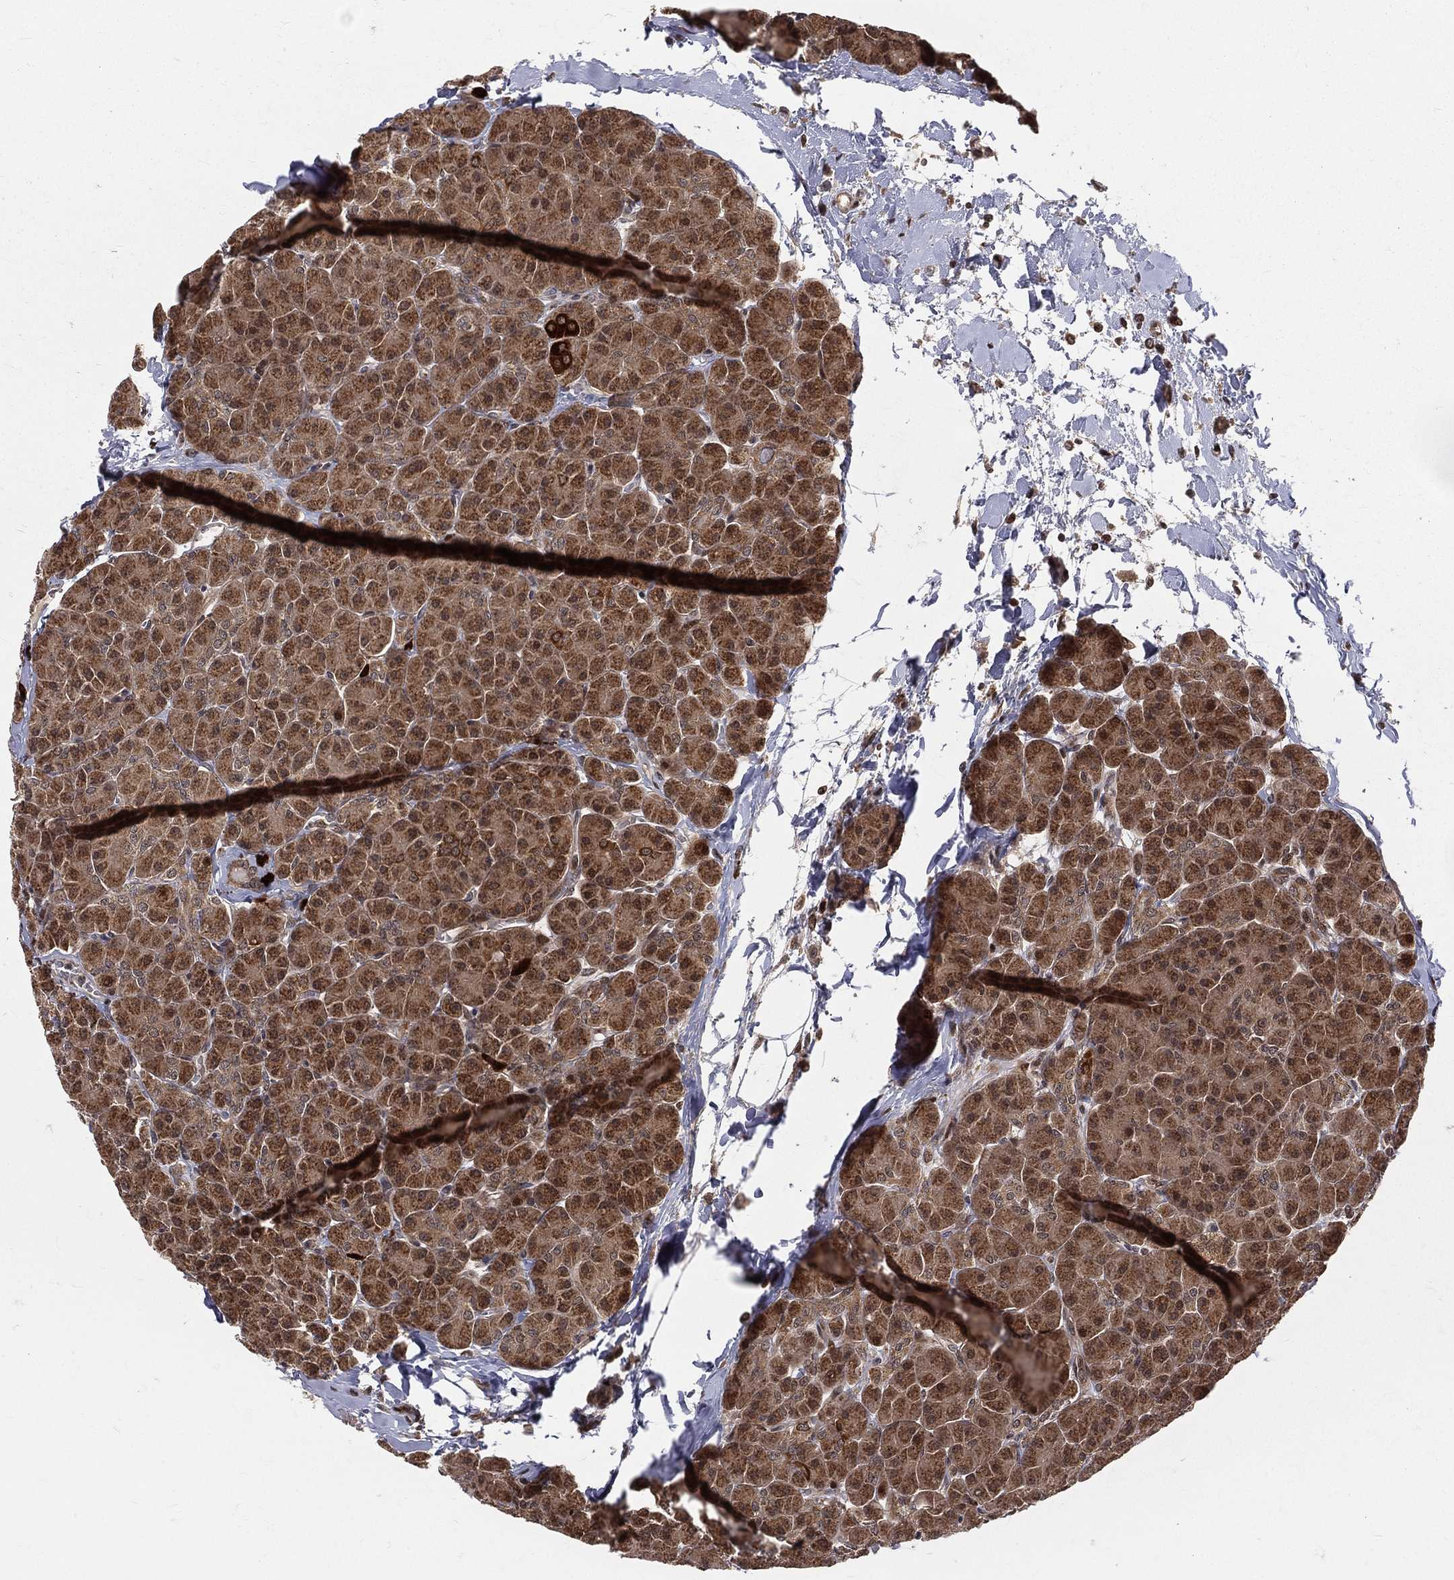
{"staining": {"intensity": "moderate", "quantity": ">75%", "location": "cytoplasmic/membranous,nuclear"}, "tissue": "pancreas", "cell_type": "Exocrine glandular cells", "image_type": "normal", "snomed": [{"axis": "morphology", "description": "Normal tissue, NOS"}, {"axis": "topography", "description": "Pancreas"}], "caption": "Immunohistochemical staining of normal pancreas reveals moderate cytoplasmic/membranous,nuclear protein staining in approximately >75% of exocrine glandular cells. (DAB (3,3'-diaminobenzidine) IHC, brown staining for protein, blue staining for nuclei).", "gene": "MDM2", "patient": {"sex": "female", "age": 44}}